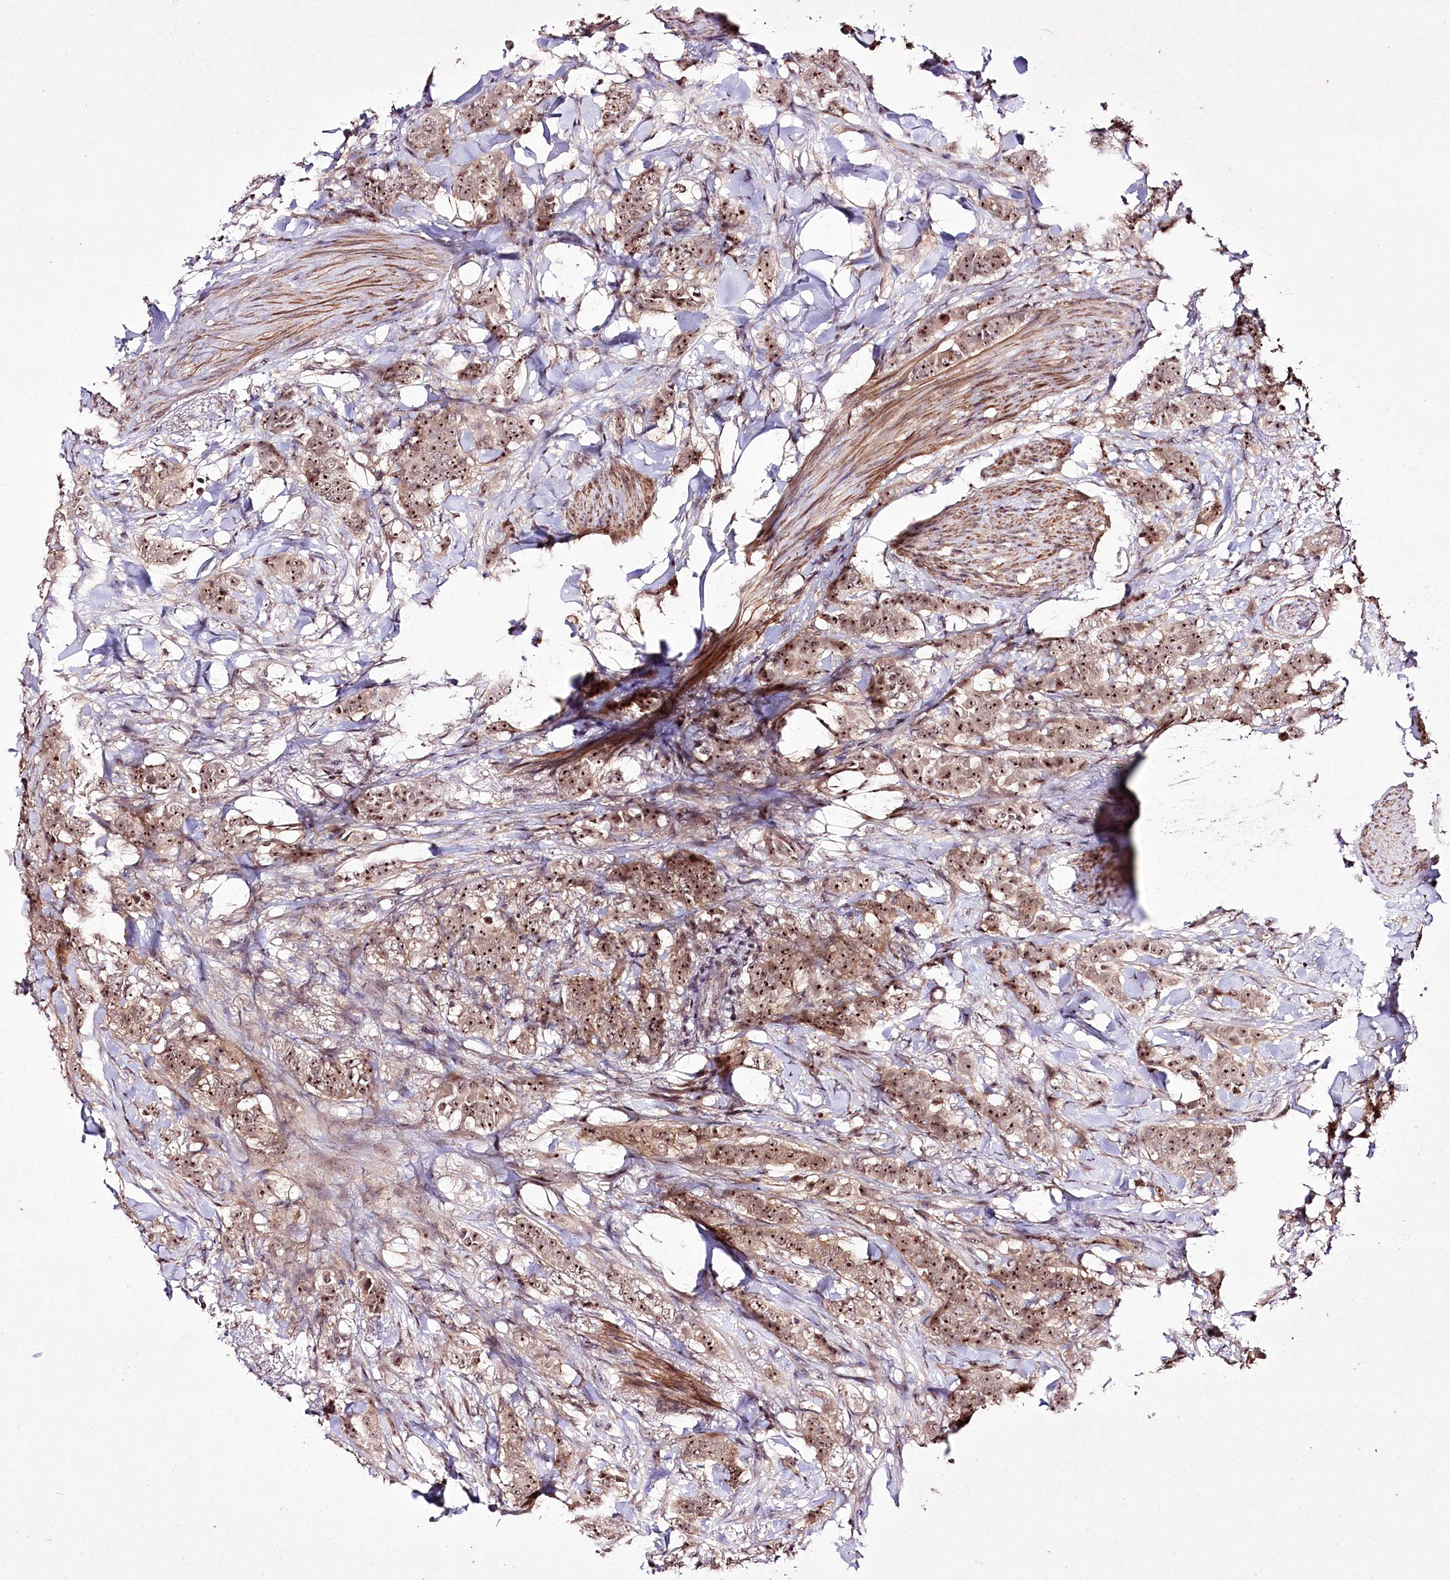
{"staining": {"intensity": "moderate", "quantity": ">75%", "location": "nuclear"}, "tissue": "breast cancer", "cell_type": "Tumor cells", "image_type": "cancer", "snomed": [{"axis": "morphology", "description": "Duct carcinoma"}, {"axis": "topography", "description": "Breast"}], "caption": "Immunohistochemical staining of human breast invasive ductal carcinoma demonstrates moderate nuclear protein positivity in approximately >75% of tumor cells.", "gene": "CCDC59", "patient": {"sex": "female", "age": 40}}